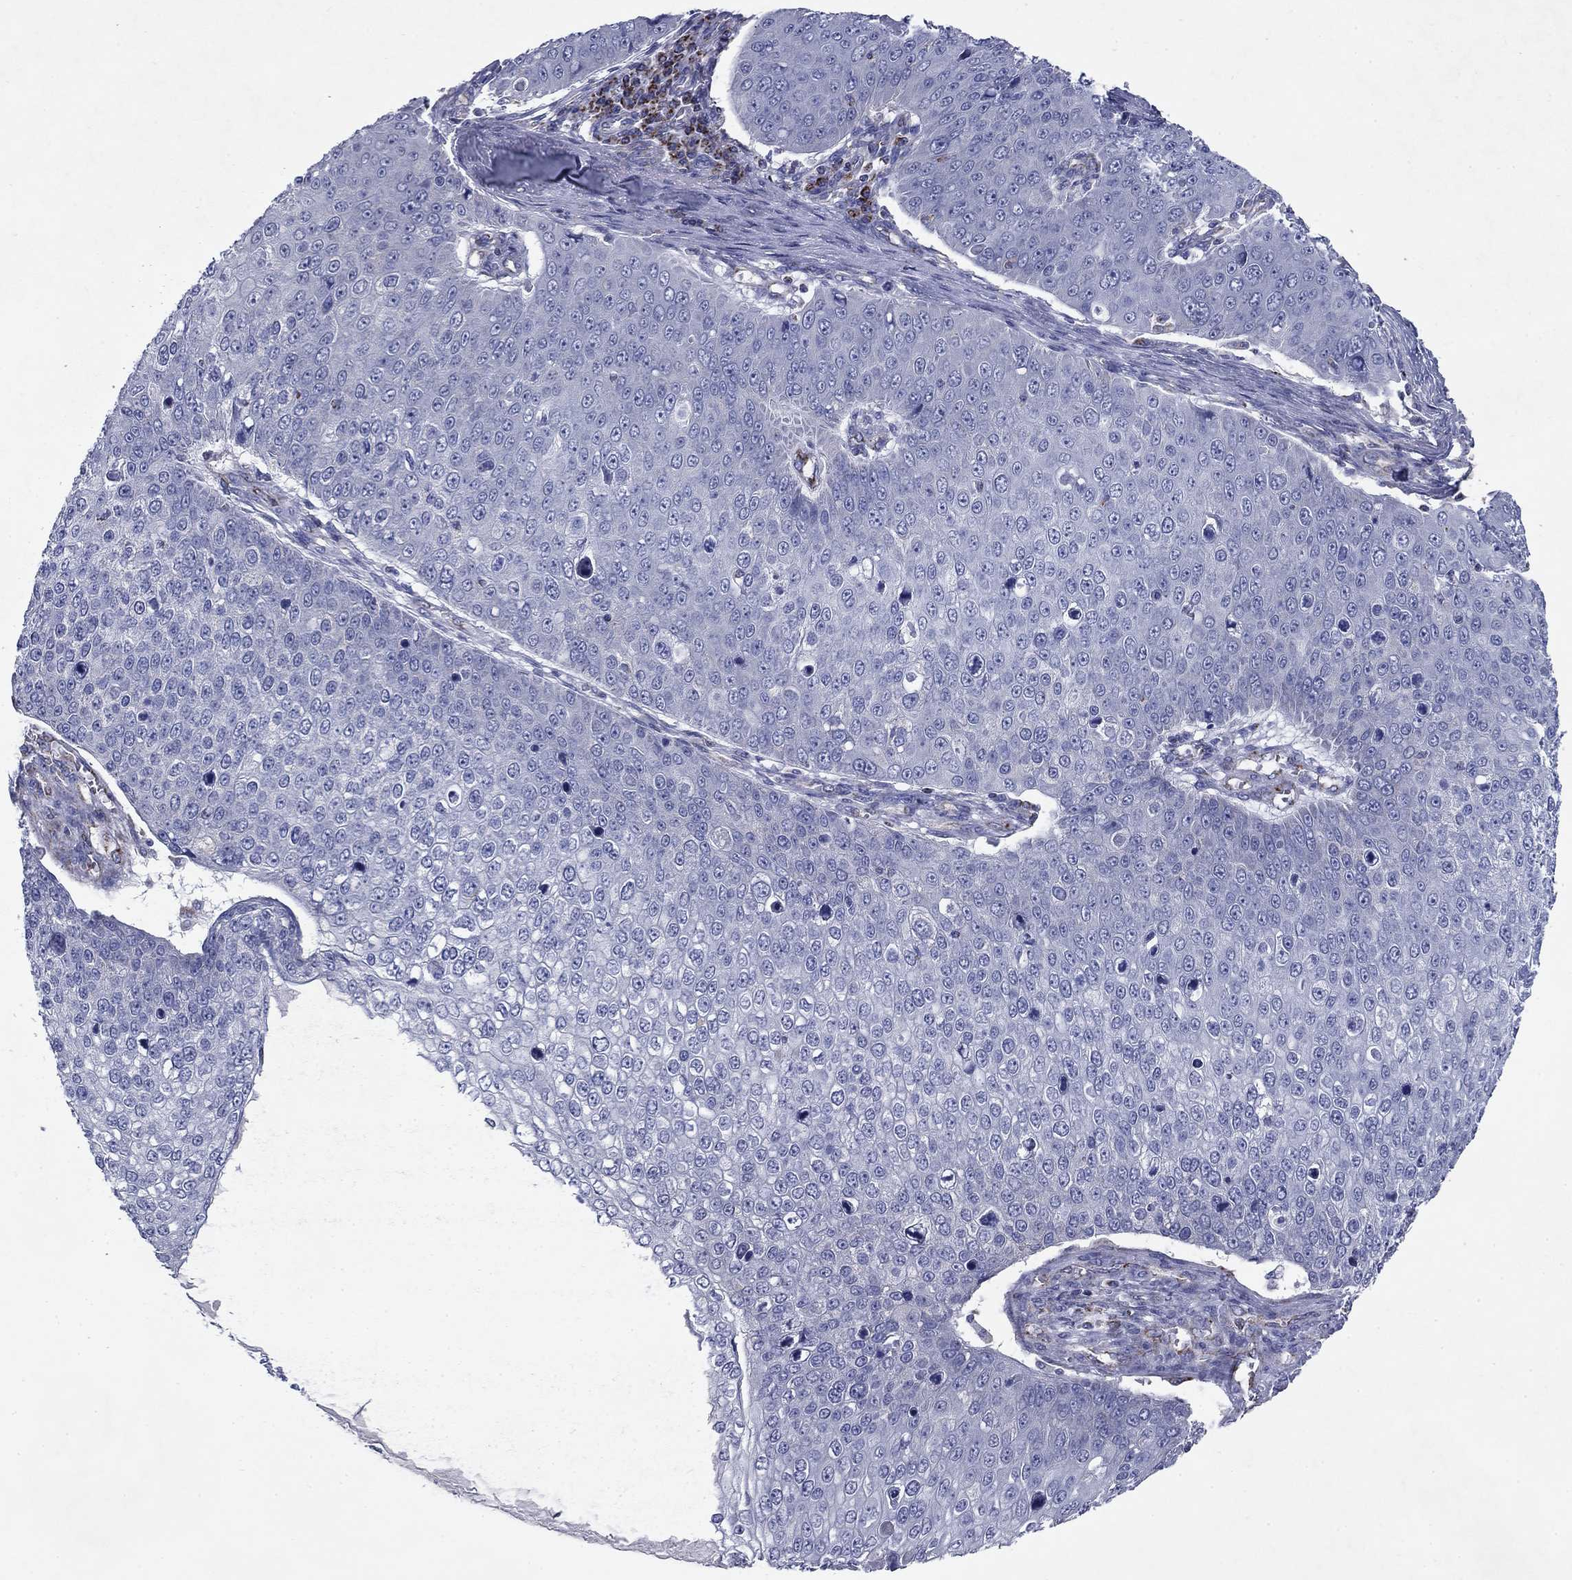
{"staining": {"intensity": "negative", "quantity": "none", "location": "none"}, "tissue": "skin cancer", "cell_type": "Tumor cells", "image_type": "cancer", "snomed": [{"axis": "morphology", "description": "Squamous cell carcinoma, NOS"}, {"axis": "topography", "description": "Skin"}], "caption": "High magnification brightfield microscopy of skin cancer (squamous cell carcinoma) stained with DAB (3,3'-diaminobenzidine) (brown) and counterstained with hematoxylin (blue): tumor cells show no significant staining. (Brightfield microscopy of DAB (3,3'-diaminobenzidine) IHC at high magnification).", "gene": "NDUFA4L2", "patient": {"sex": "male", "age": 71}}